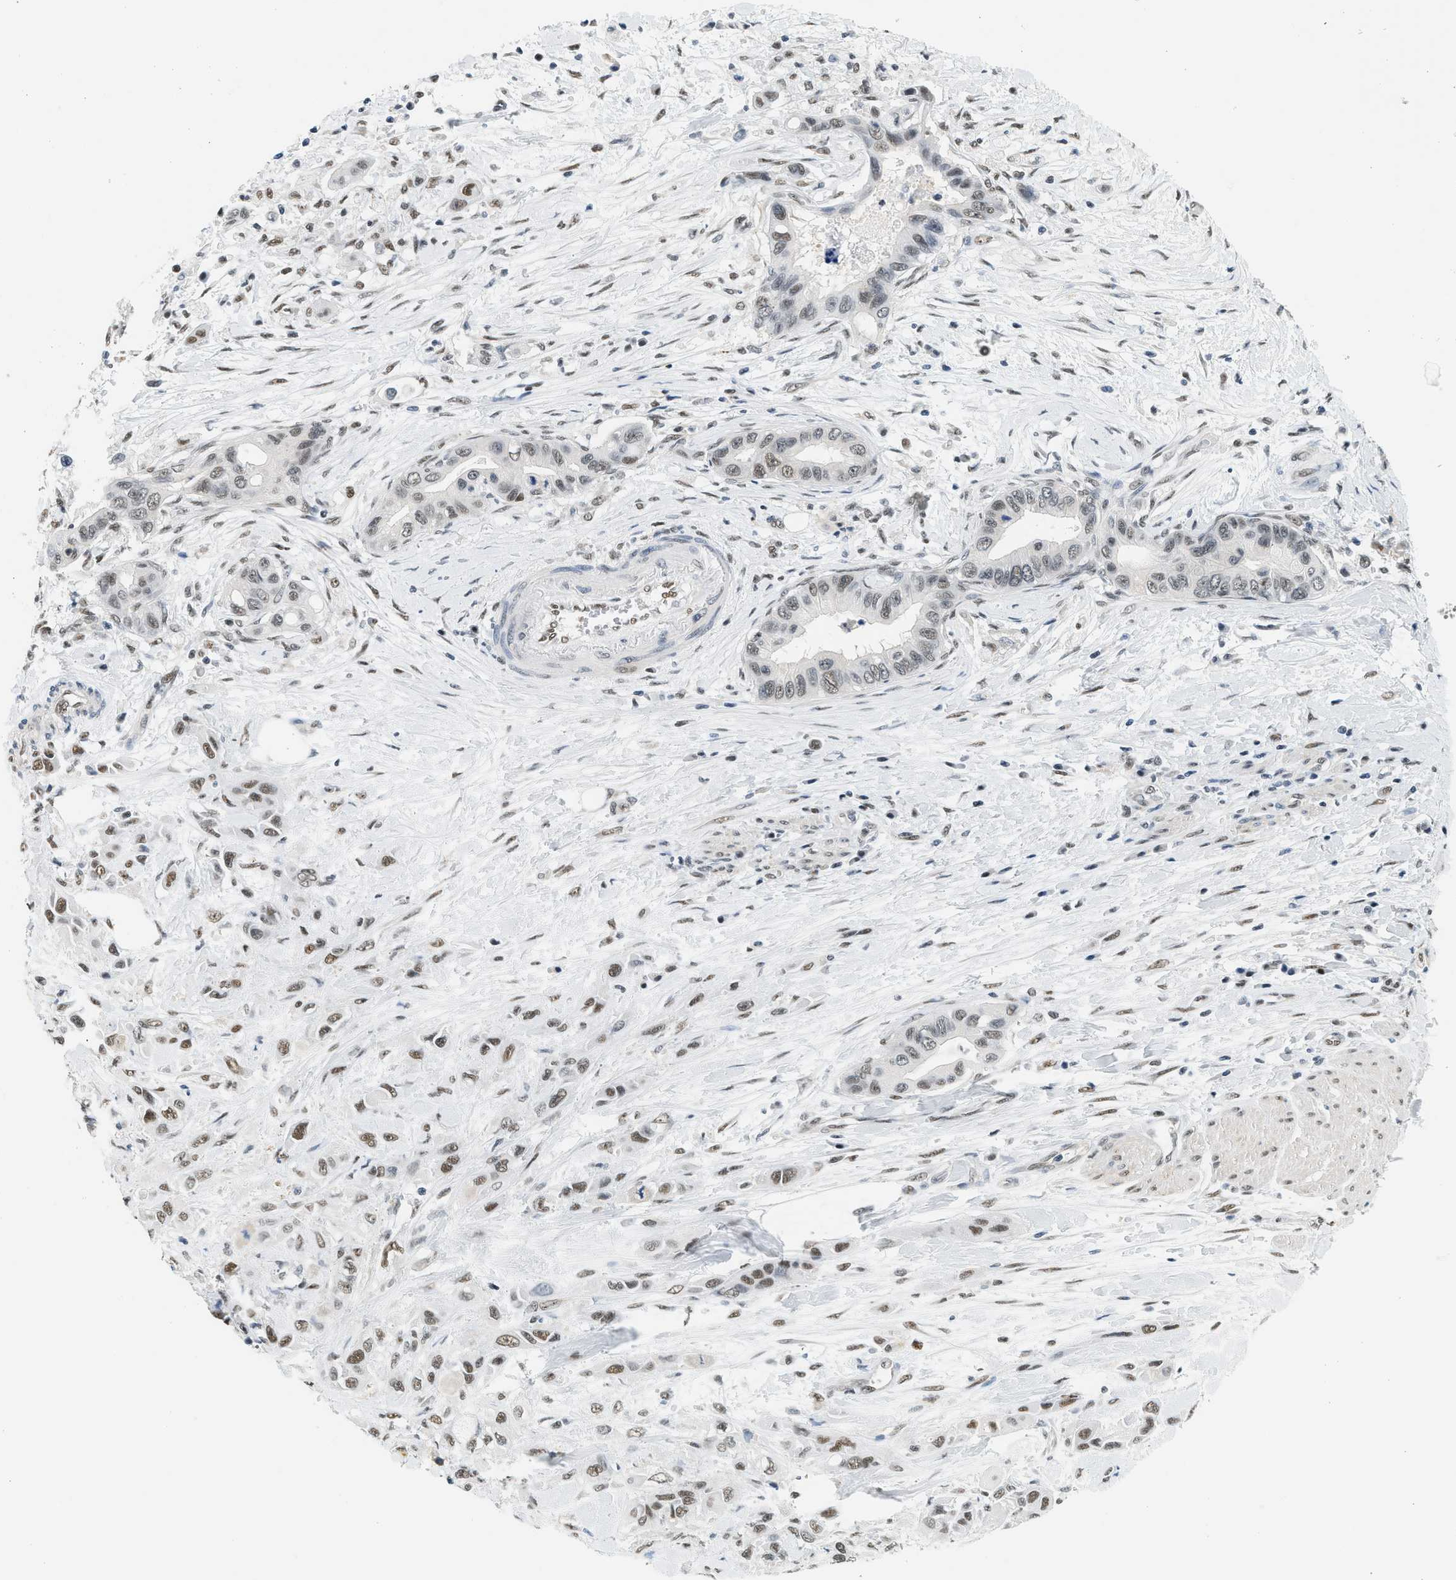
{"staining": {"intensity": "weak", "quantity": ">75%", "location": "nuclear"}, "tissue": "pancreatic cancer", "cell_type": "Tumor cells", "image_type": "cancer", "snomed": [{"axis": "morphology", "description": "Adenocarcinoma, NOS"}, {"axis": "topography", "description": "Pancreas"}], "caption": "Immunohistochemical staining of human adenocarcinoma (pancreatic) shows weak nuclear protein positivity in approximately >75% of tumor cells.", "gene": "HIPK1", "patient": {"sex": "female", "age": 73}}